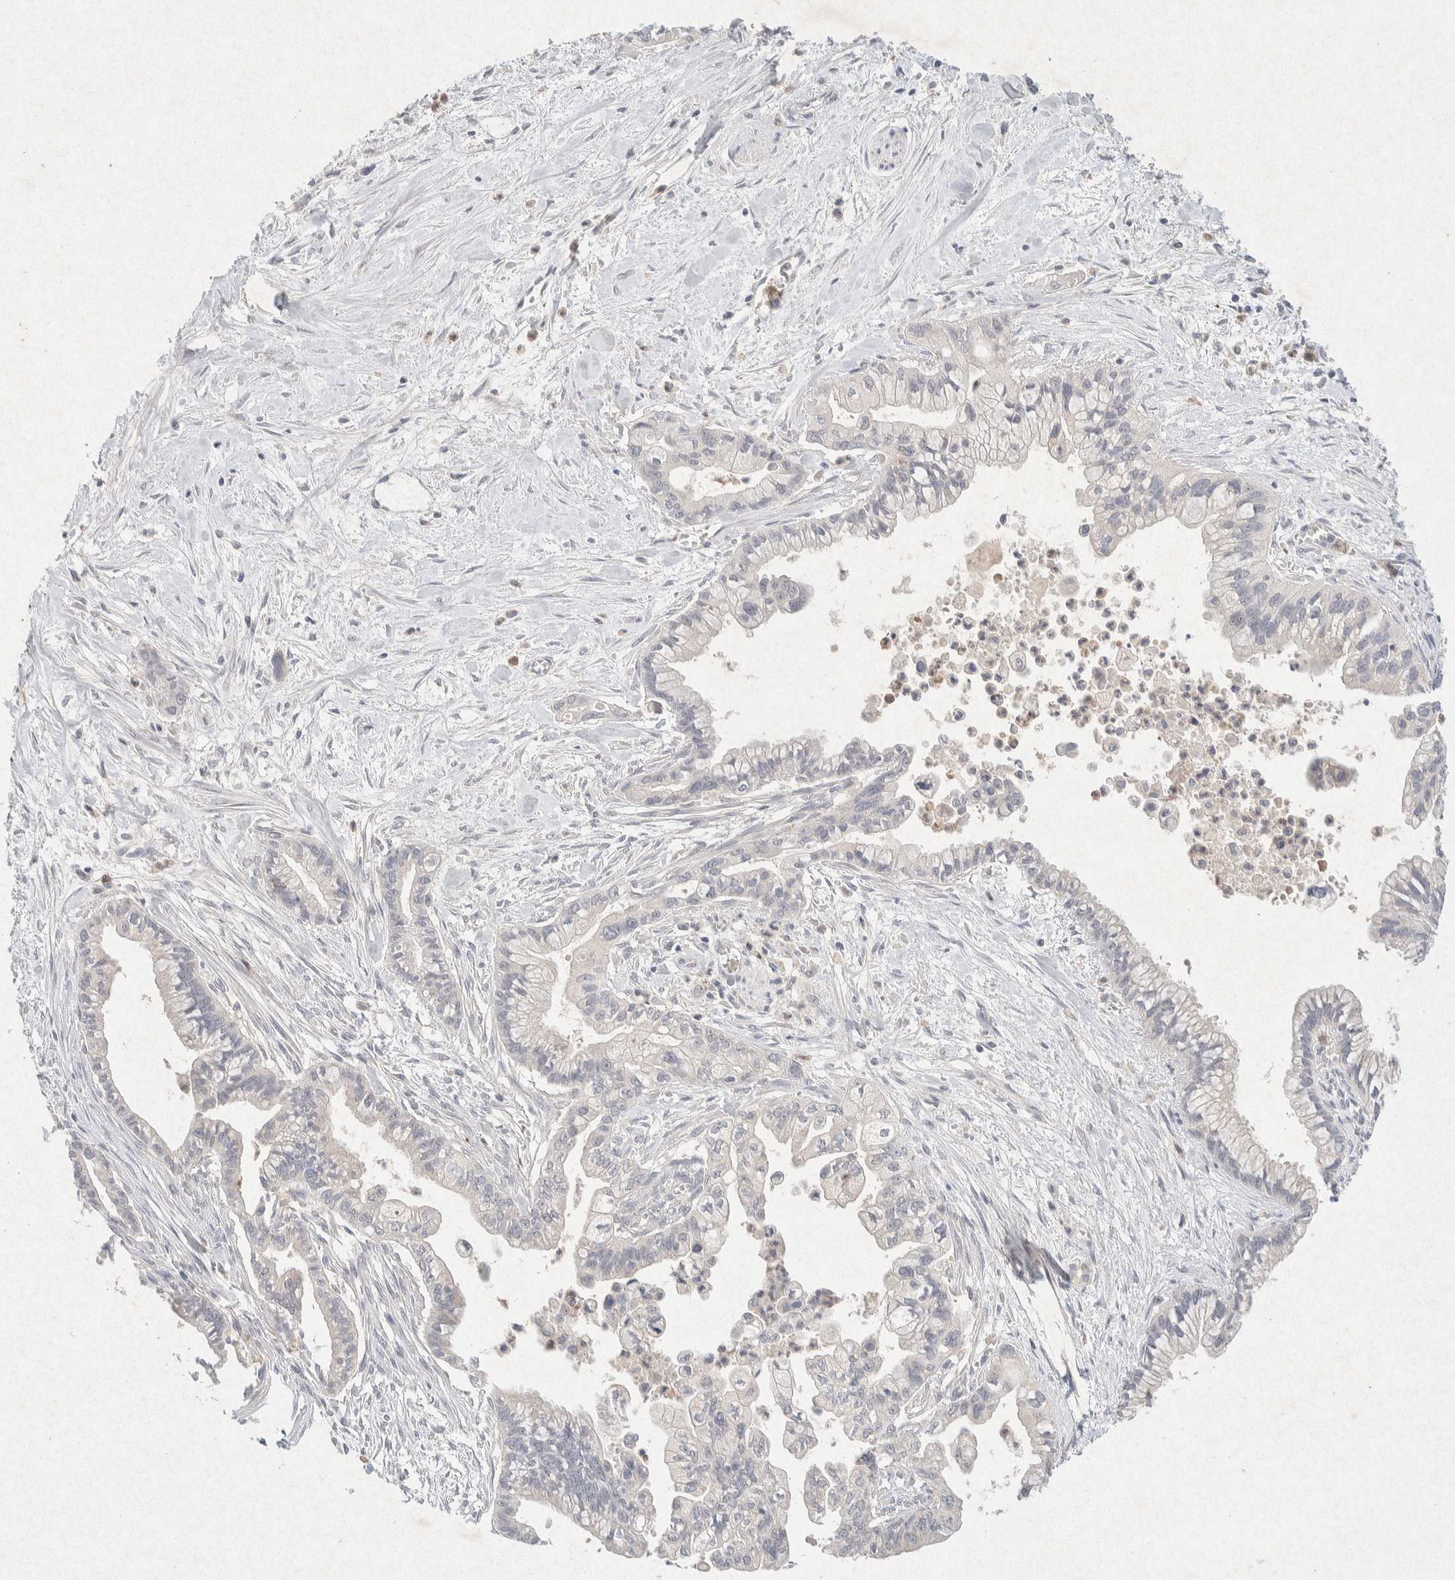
{"staining": {"intensity": "negative", "quantity": "none", "location": "none"}, "tissue": "pancreatic cancer", "cell_type": "Tumor cells", "image_type": "cancer", "snomed": [{"axis": "morphology", "description": "Adenocarcinoma, NOS"}, {"axis": "topography", "description": "Pancreas"}], "caption": "Tumor cells show no significant positivity in pancreatic cancer (adenocarcinoma).", "gene": "GNAI1", "patient": {"sex": "male", "age": 70}}